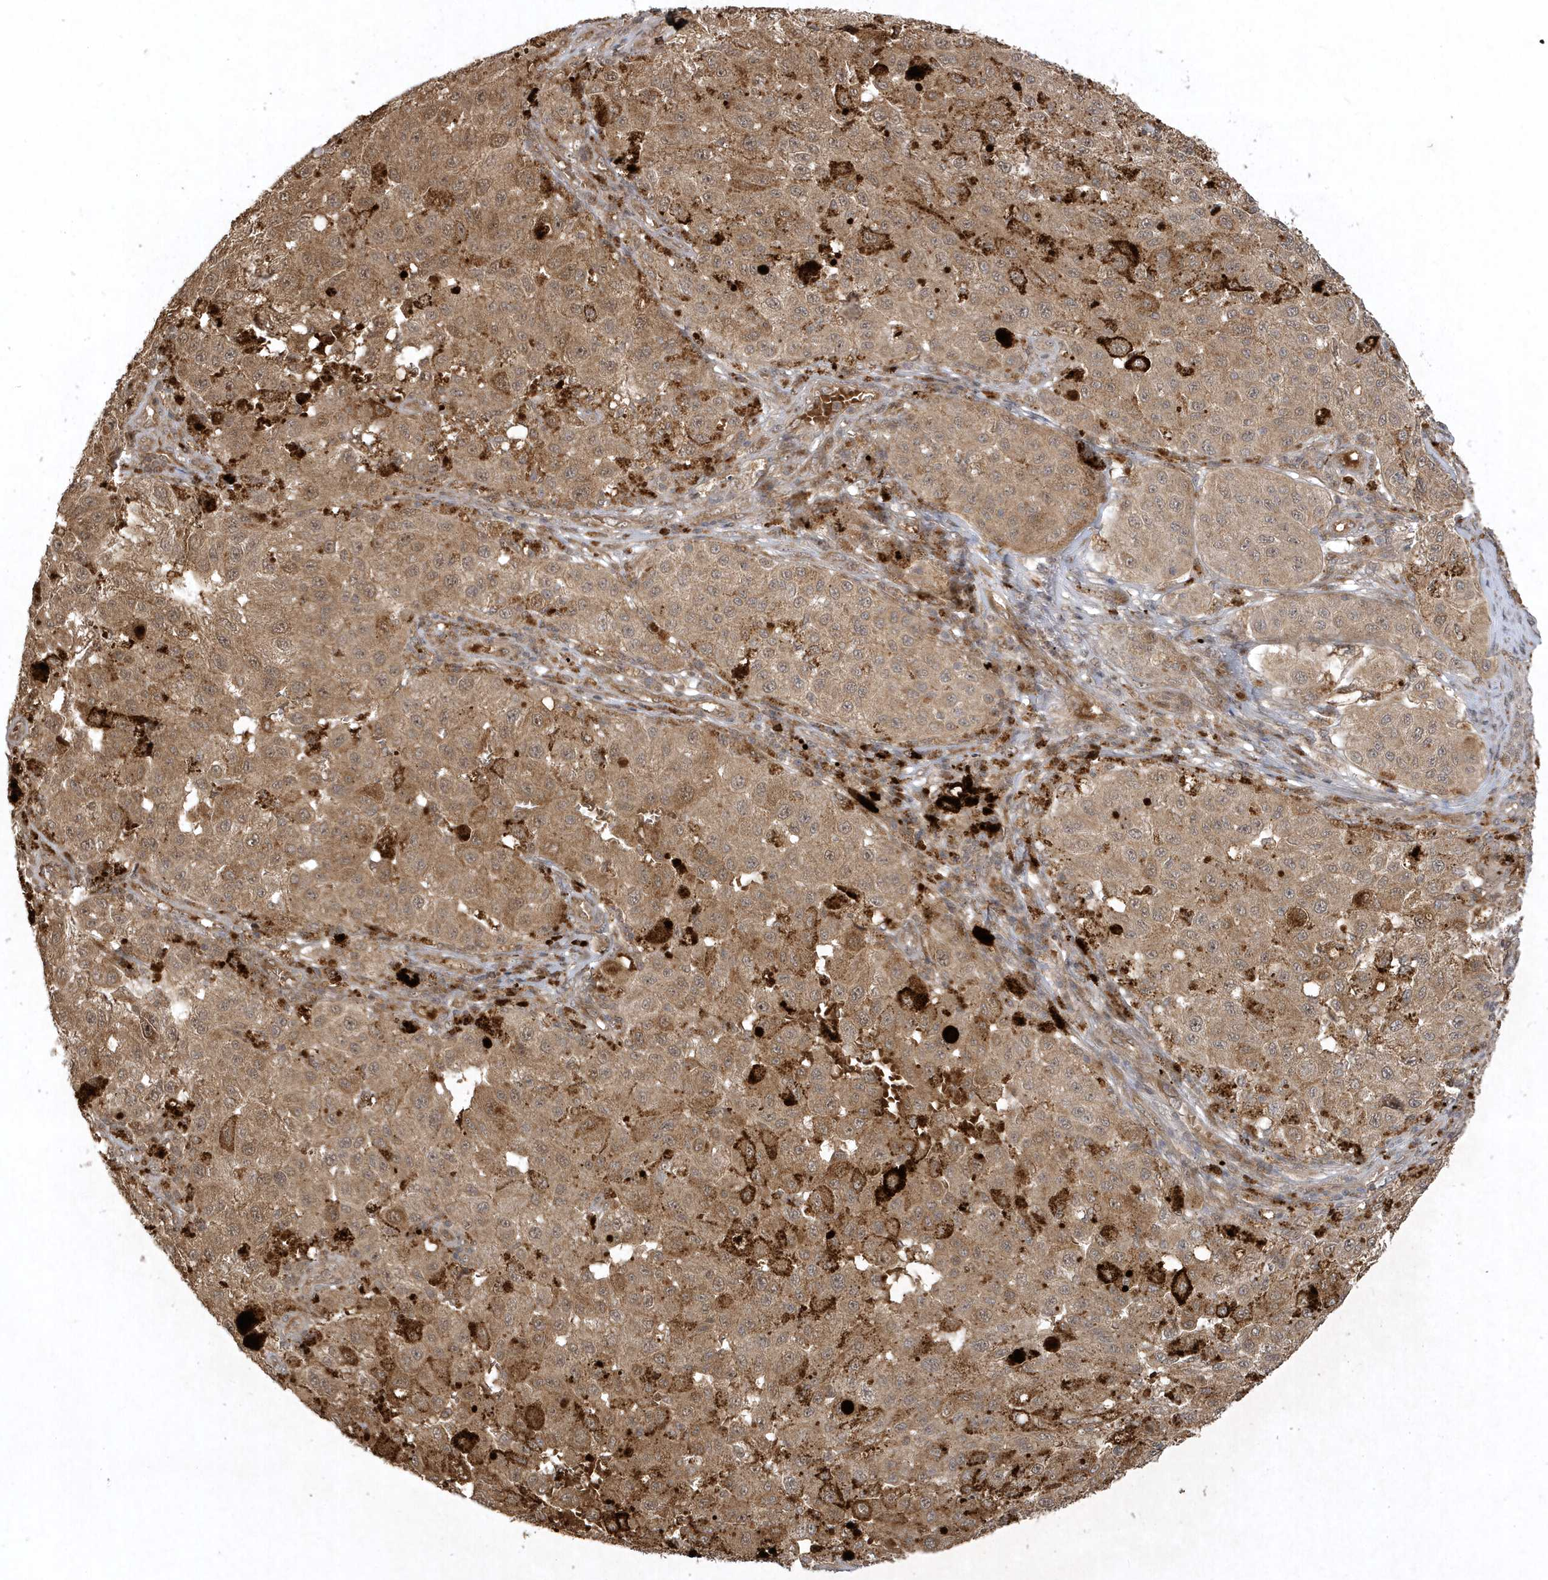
{"staining": {"intensity": "weak", "quantity": ">75%", "location": "cytoplasmic/membranous,nuclear"}, "tissue": "melanoma", "cell_type": "Tumor cells", "image_type": "cancer", "snomed": [{"axis": "morphology", "description": "Malignant melanoma, NOS"}, {"axis": "topography", "description": "Skin"}], "caption": "This photomicrograph reveals IHC staining of human malignant melanoma, with low weak cytoplasmic/membranous and nuclear staining in approximately >75% of tumor cells.", "gene": "FAM83C", "patient": {"sex": "female", "age": 64}}